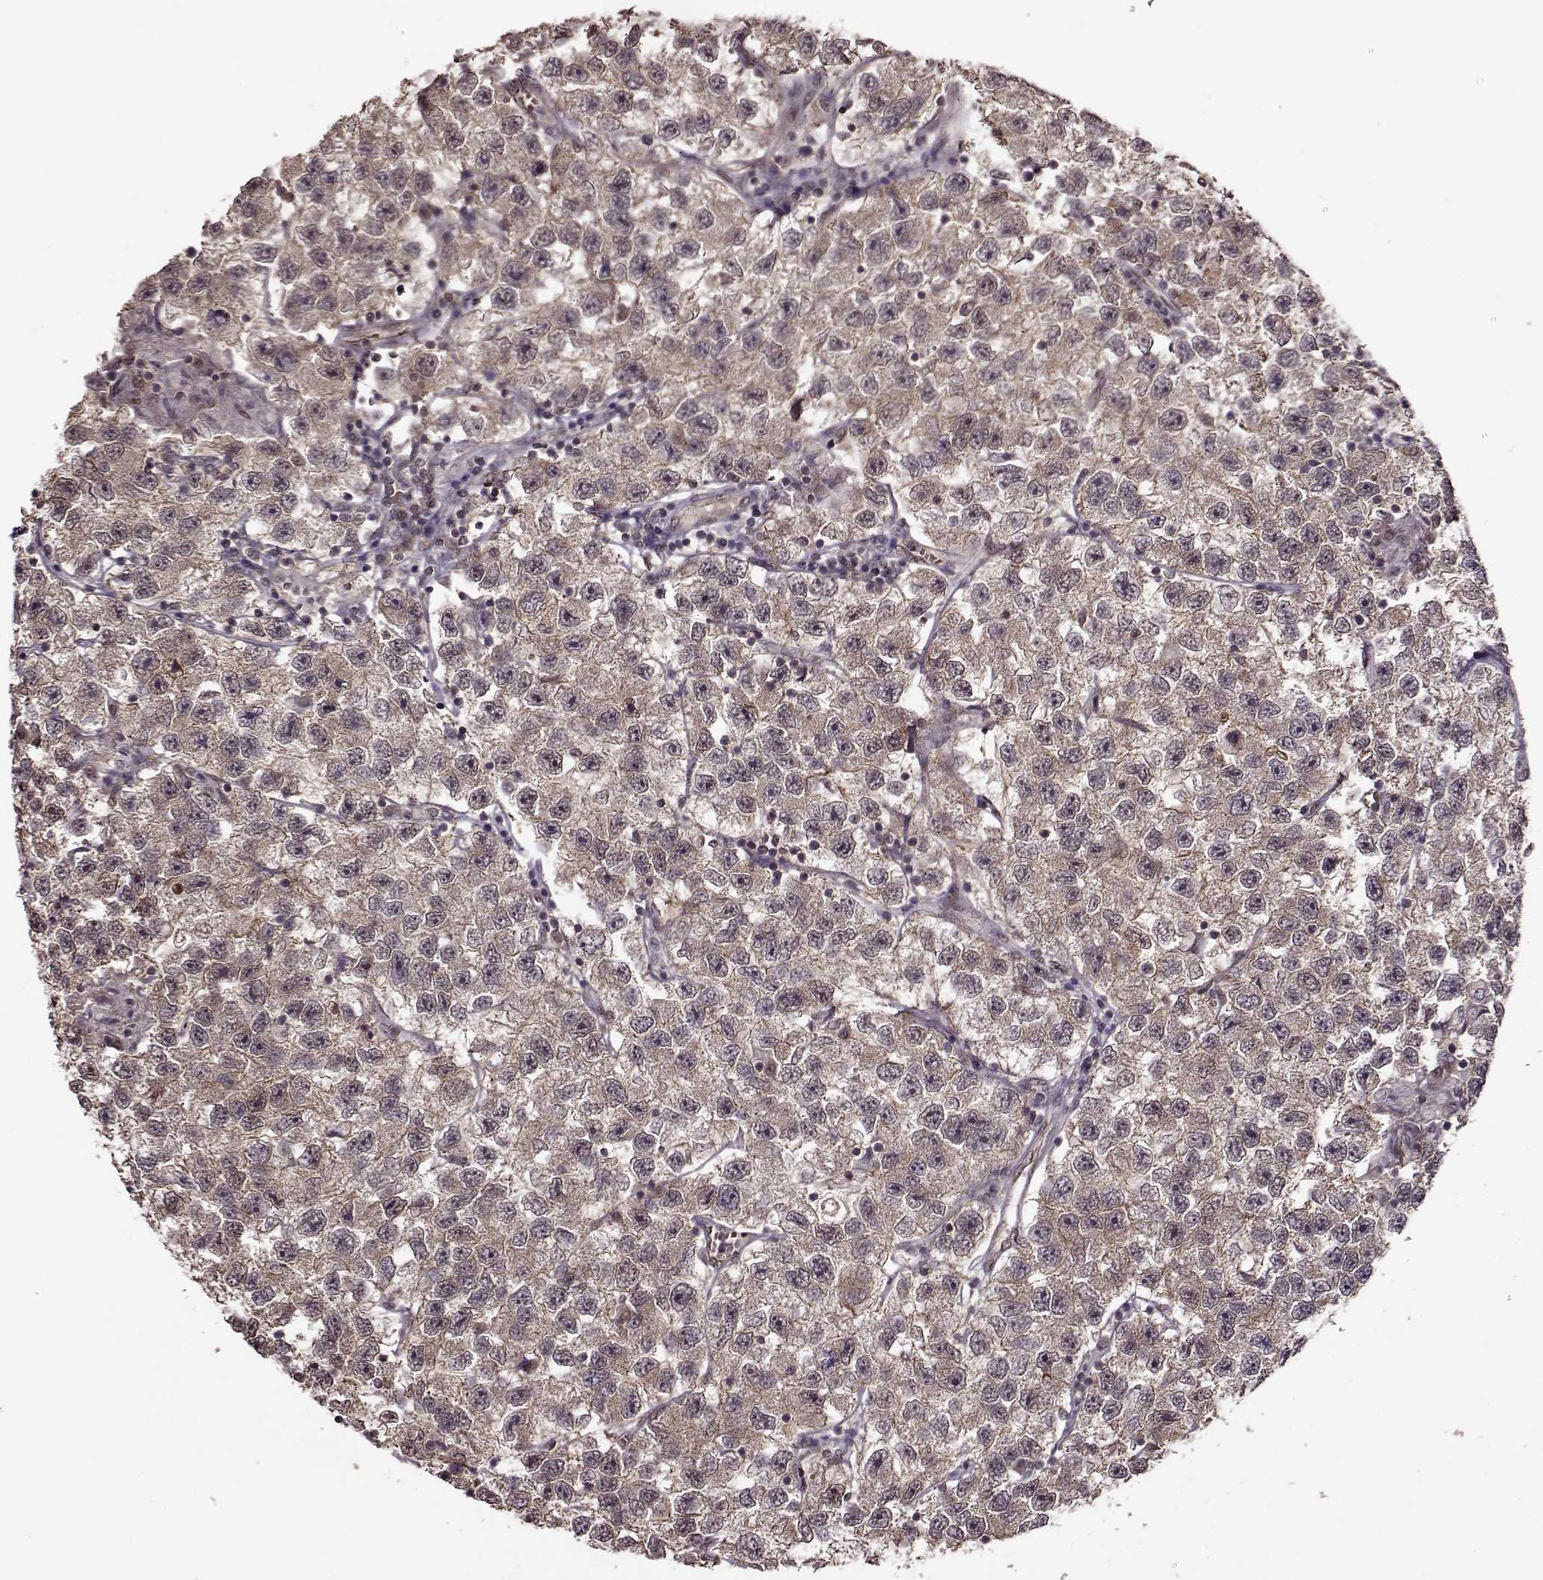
{"staining": {"intensity": "weak", "quantity": ">75%", "location": "cytoplasmic/membranous"}, "tissue": "testis cancer", "cell_type": "Tumor cells", "image_type": "cancer", "snomed": [{"axis": "morphology", "description": "Seminoma, NOS"}, {"axis": "topography", "description": "Testis"}], "caption": "Protein staining by immunohistochemistry (IHC) shows weak cytoplasmic/membranous expression in approximately >75% of tumor cells in testis seminoma. The protein of interest is shown in brown color, while the nuclei are stained blue.", "gene": "FTO", "patient": {"sex": "male", "age": 26}}